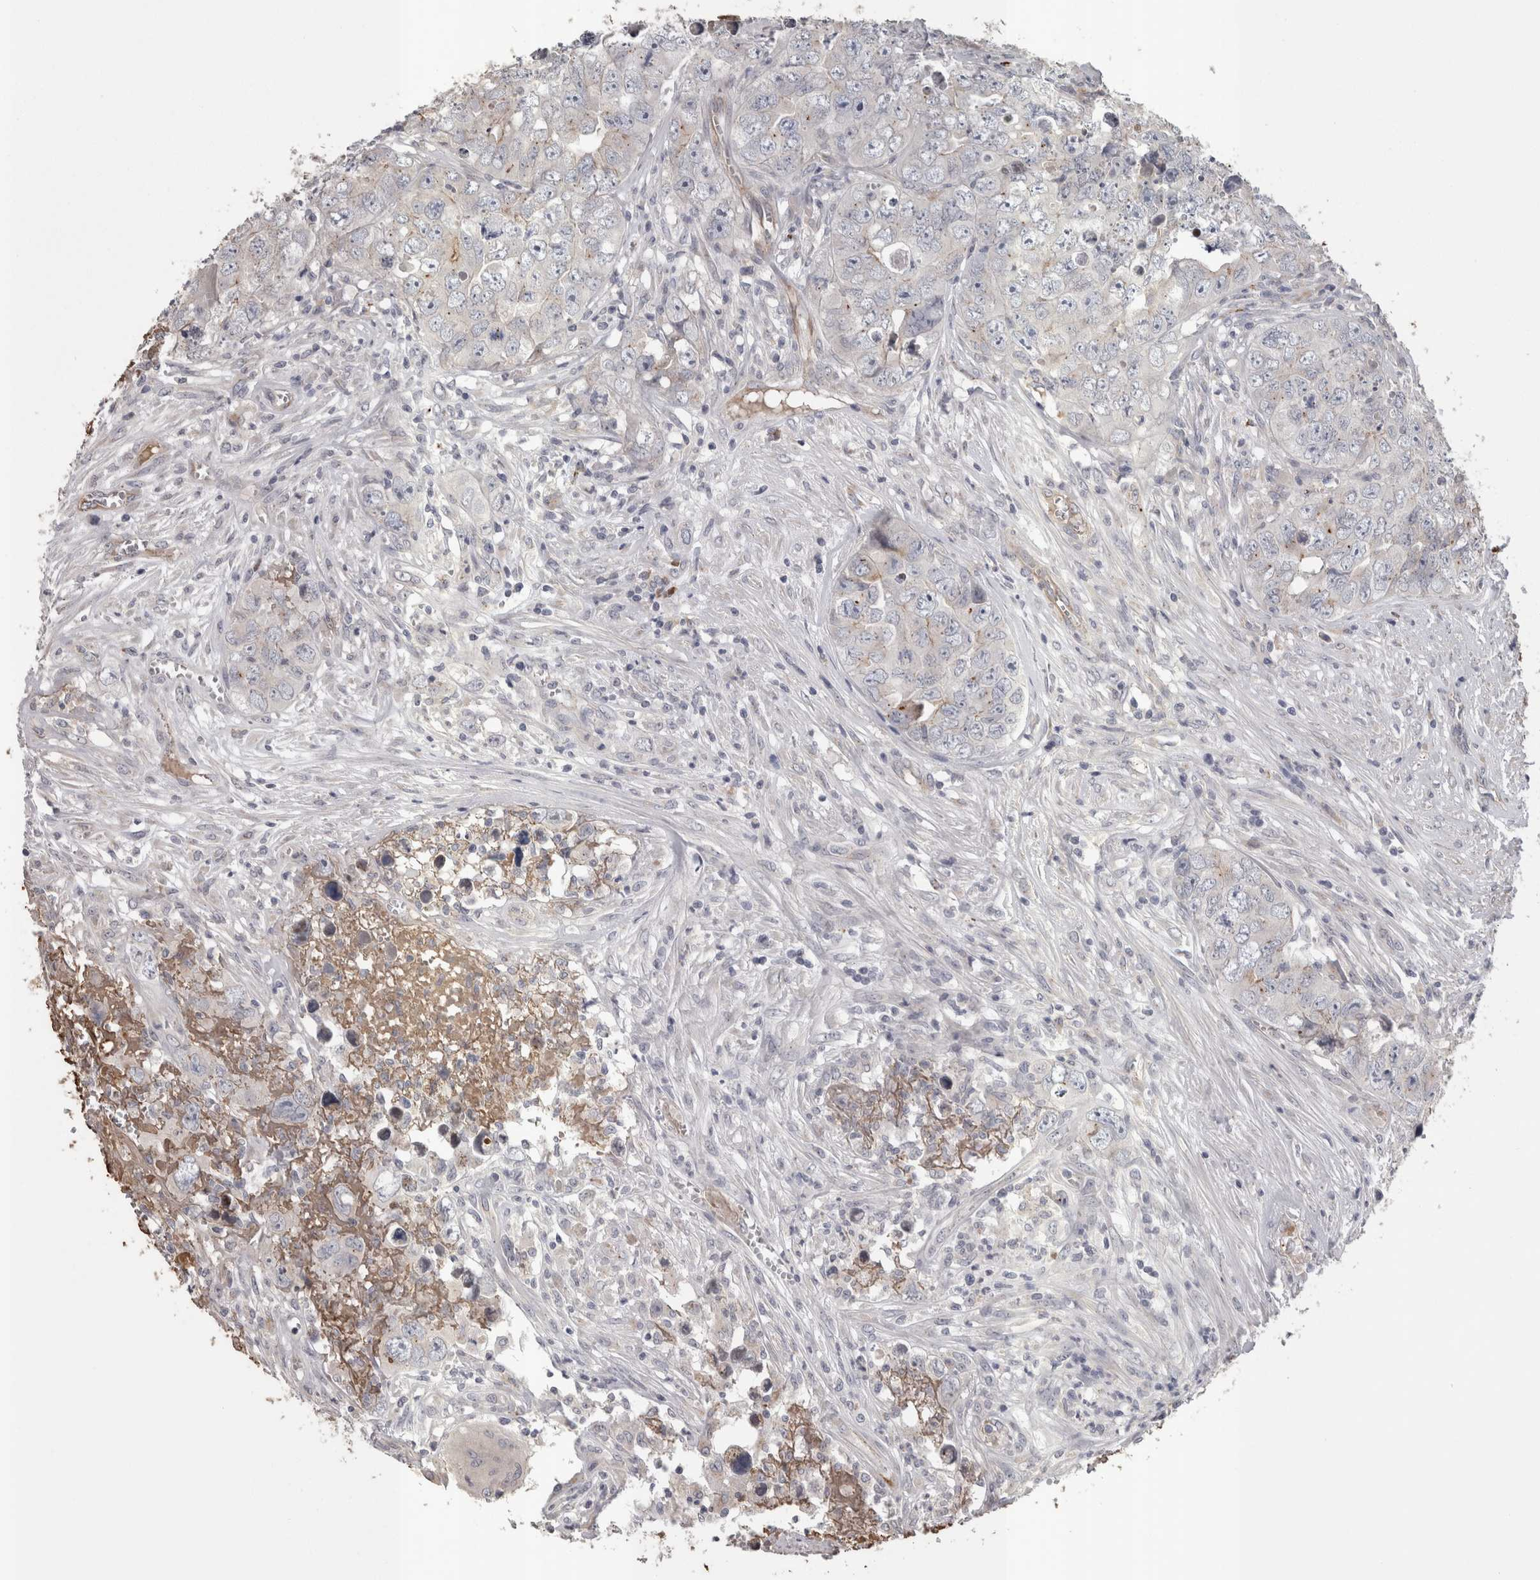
{"staining": {"intensity": "negative", "quantity": "none", "location": "none"}, "tissue": "testis cancer", "cell_type": "Tumor cells", "image_type": "cancer", "snomed": [{"axis": "morphology", "description": "Seminoma, NOS"}, {"axis": "morphology", "description": "Carcinoma, Embryonal, NOS"}, {"axis": "topography", "description": "Testis"}], "caption": "Immunohistochemistry (IHC) of testis cancer displays no staining in tumor cells.", "gene": "STC1", "patient": {"sex": "male", "age": 43}}